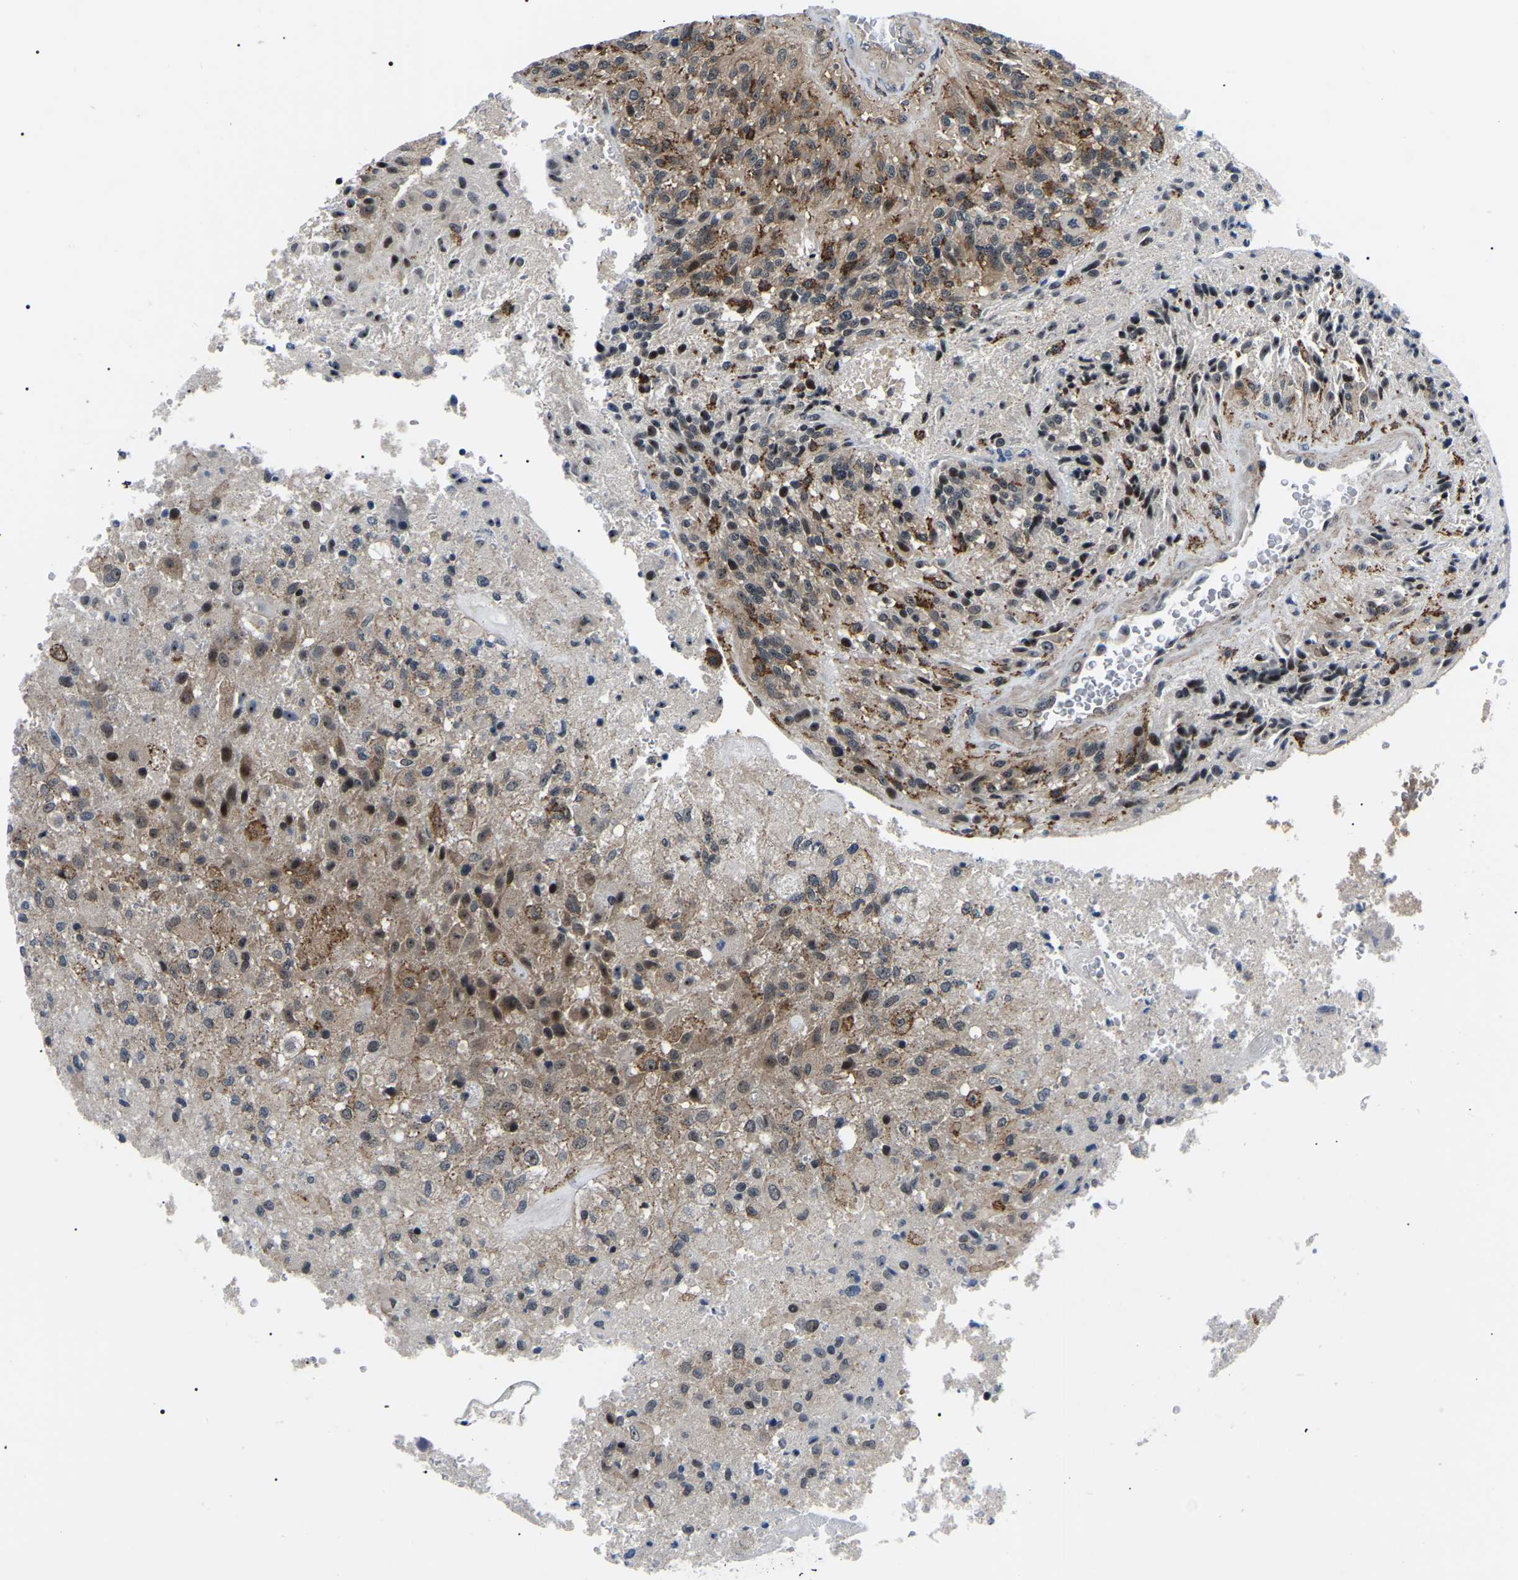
{"staining": {"intensity": "moderate", "quantity": "25%-75%", "location": "cytoplasmic/membranous,nuclear"}, "tissue": "glioma", "cell_type": "Tumor cells", "image_type": "cancer", "snomed": [{"axis": "morphology", "description": "Normal tissue, NOS"}, {"axis": "morphology", "description": "Glioma, malignant, High grade"}, {"axis": "topography", "description": "Cerebral cortex"}], "caption": "Immunohistochemical staining of human high-grade glioma (malignant) reveals moderate cytoplasmic/membranous and nuclear protein positivity in about 25%-75% of tumor cells.", "gene": "RRP1B", "patient": {"sex": "male", "age": 77}}